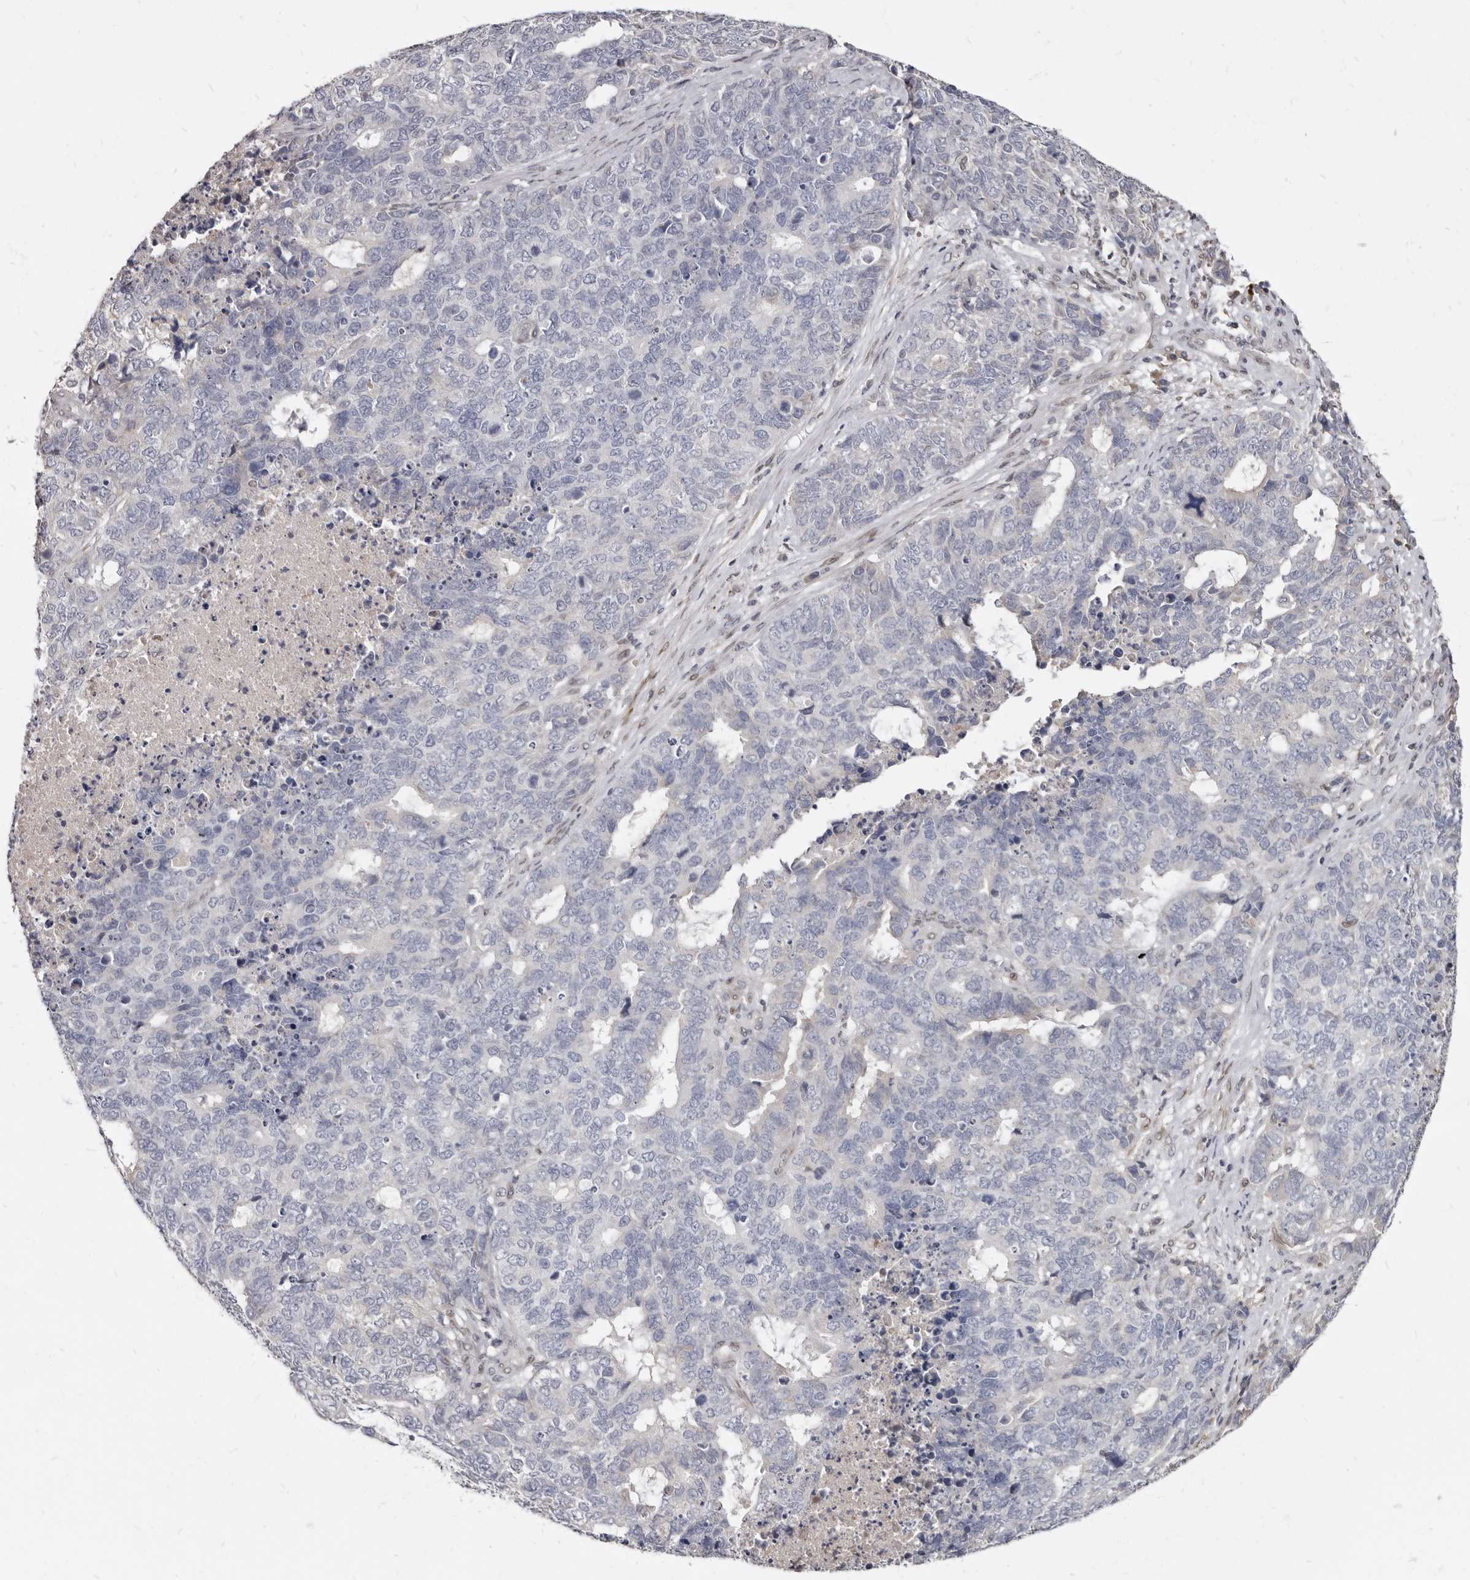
{"staining": {"intensity": "negative", "quantity": "none", "location": "none"}, "tissue": "cervical cancer", "cell_type": "Tumor cells", "image_type": "cancer", "snomed": [{"axis": "morphology", "description": "Squamous cell carcinoma, NOS"}, {"axis": "topography", "description": "Cervix"}], "caption": "Immunohistochemistry (IHC) of cervical cancer demonstrates no positivity in tumor cells.", "gene": "MRGPRF", "patient": {"sex": "female", "age": 63}}